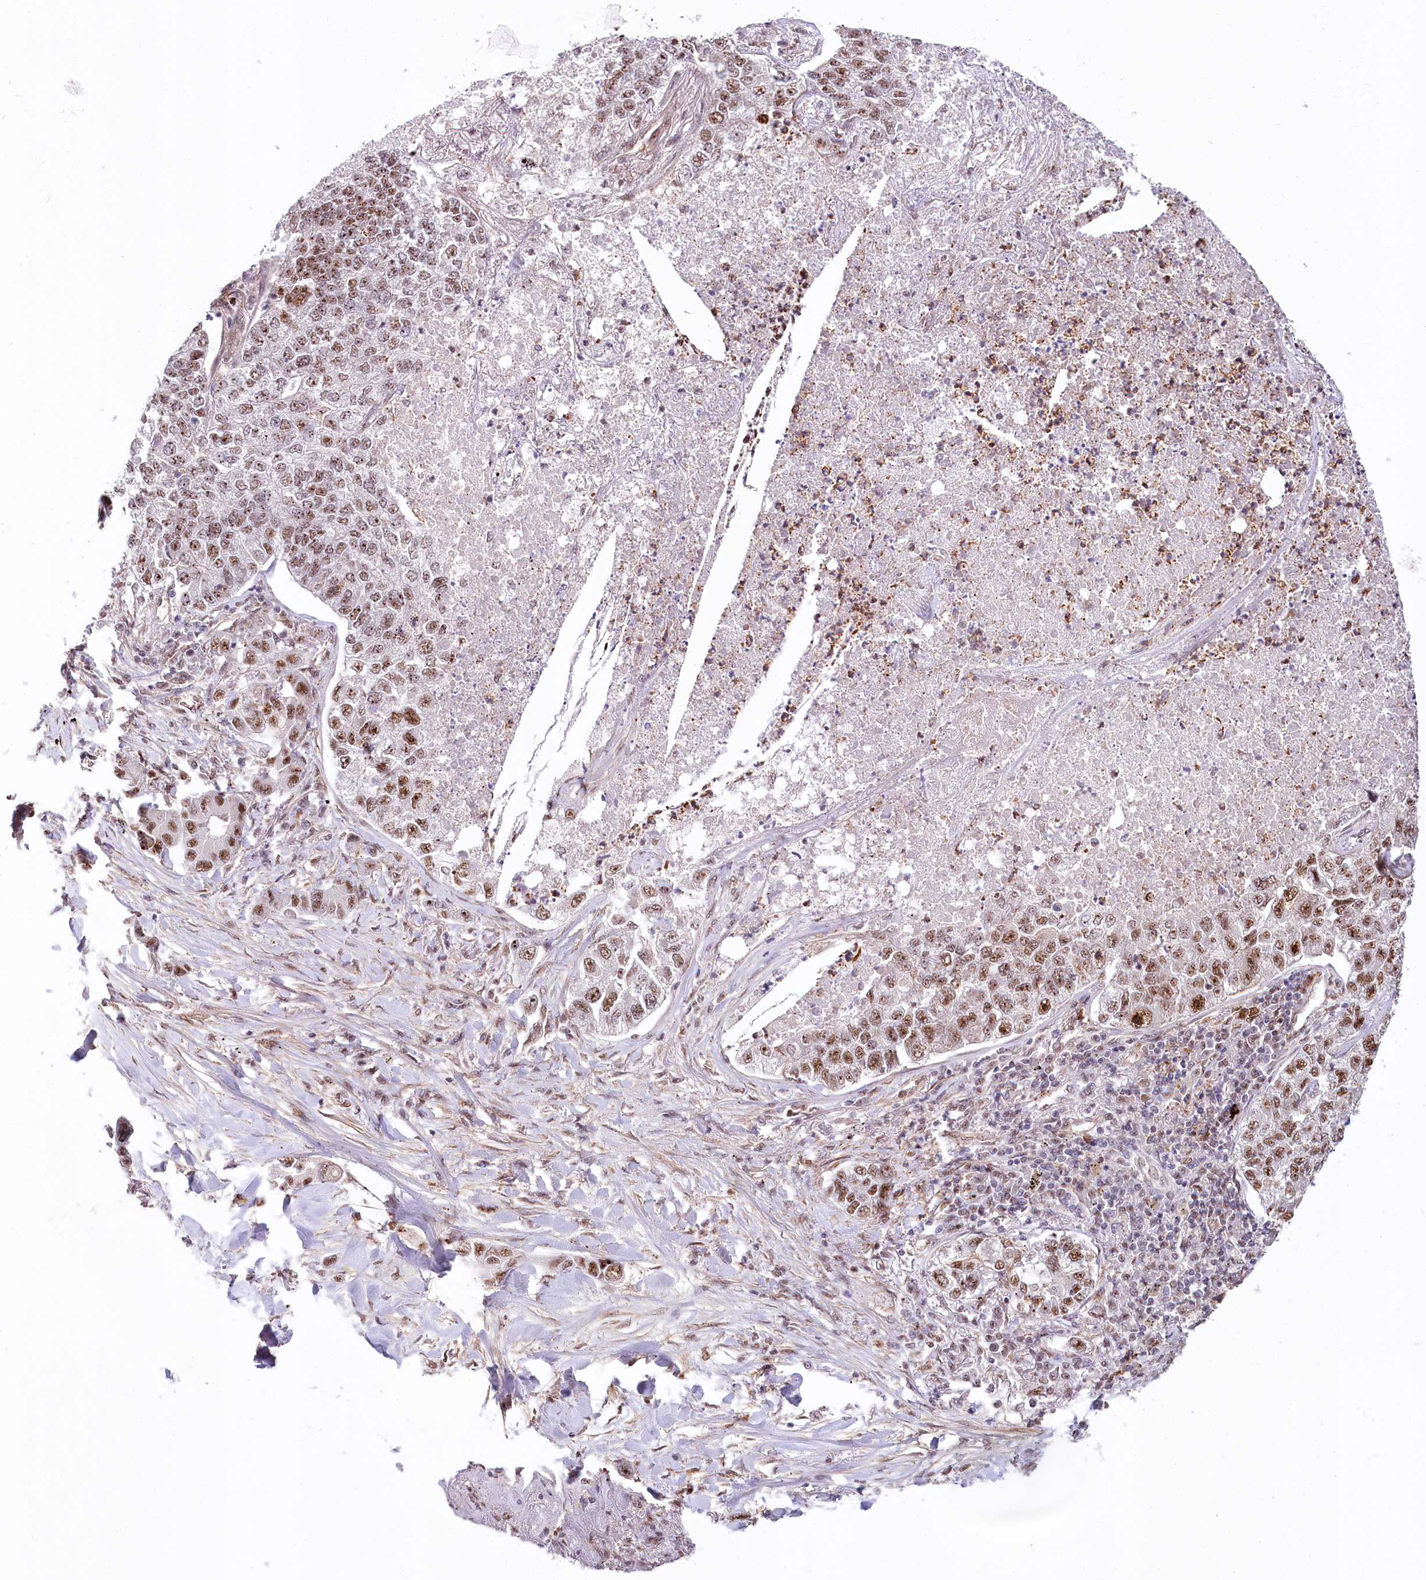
{"staining": {"intensity": "moderate", "quantity": ">75%", "location": "nuclear"}, "tissue": "lung cancer", "cell_type": "Tumor cells", "image_type": "cancer", "snomed": [{"axis": "morphology", "description": "Adenocarcinoma, NOS"}, {"axis": "topography", "description": "Lung"}], "caption": "Lung cancer was stained to show a protein in brown. There is medium levels of moderate nuclear expression in approximately >75% of tumor cells.", "gene": "TUBGCP2", "patient": {"sex": "male", "age": 49}}